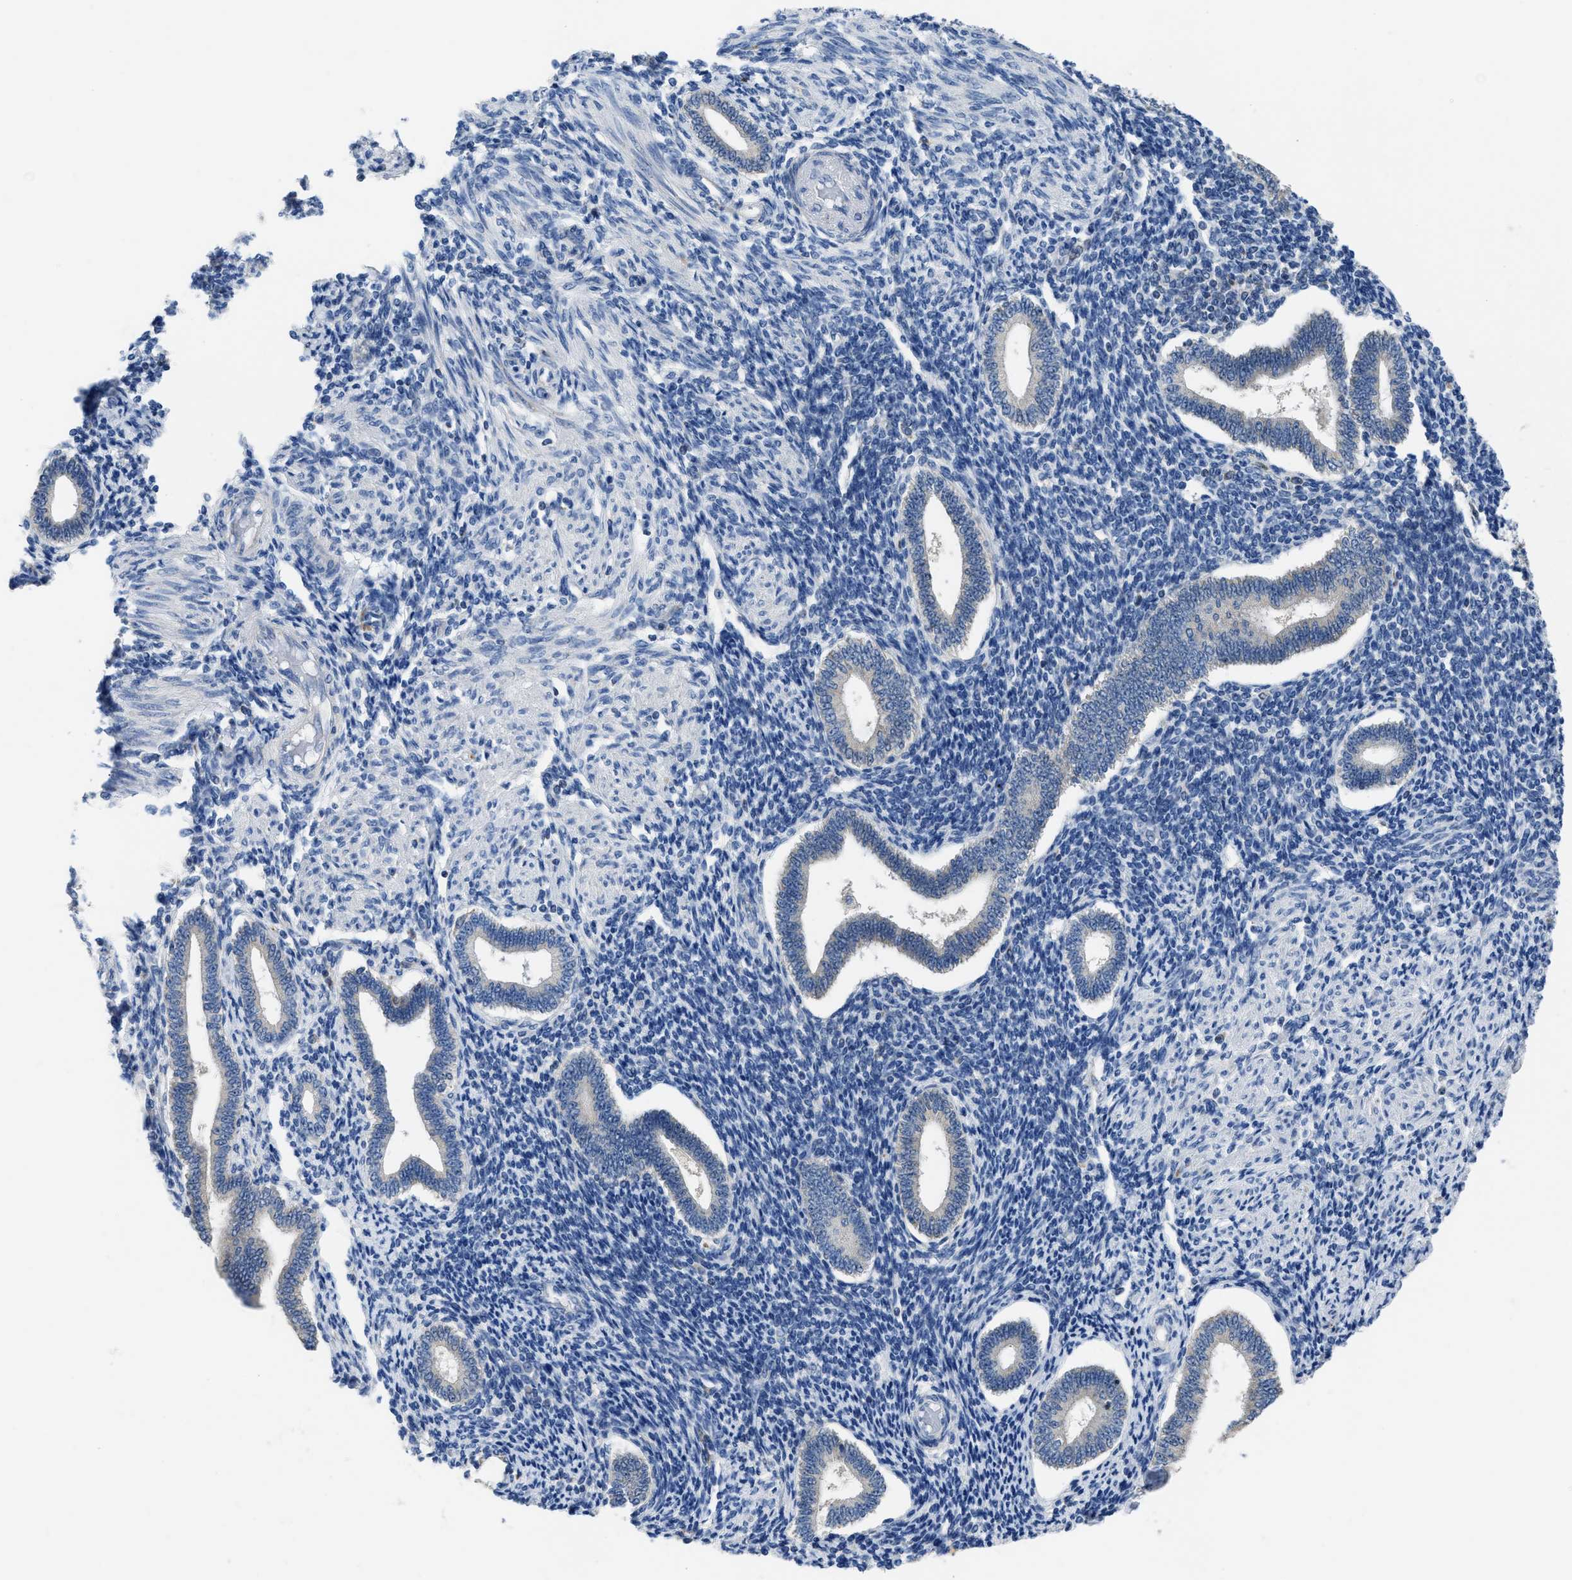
{"staining": {"intensity": "negative", "quantity": "none", "location": "none"}, "tissue": "endometrium", "cell_type": "Cells in endometrial stroma", "image_type": "normal", "snomed": [{"axis": "morphology", "description": "Normal tissue, NOS"}, {"axis": "topography", "description": "Endometrium"}], "caption": "This image is of normal endometrium stained with IHC to label a protein in brown with the nuclei are counter-stained blue. There is no staining in cells in endometrial stroma. The staining is performed using DAB (3,3'-diaminobenzidine) brown chromogen with nuclei counter-stained in using hematoxylin.", "gene": "ETFA", "patient": {"sex": "female", "age": 42}}